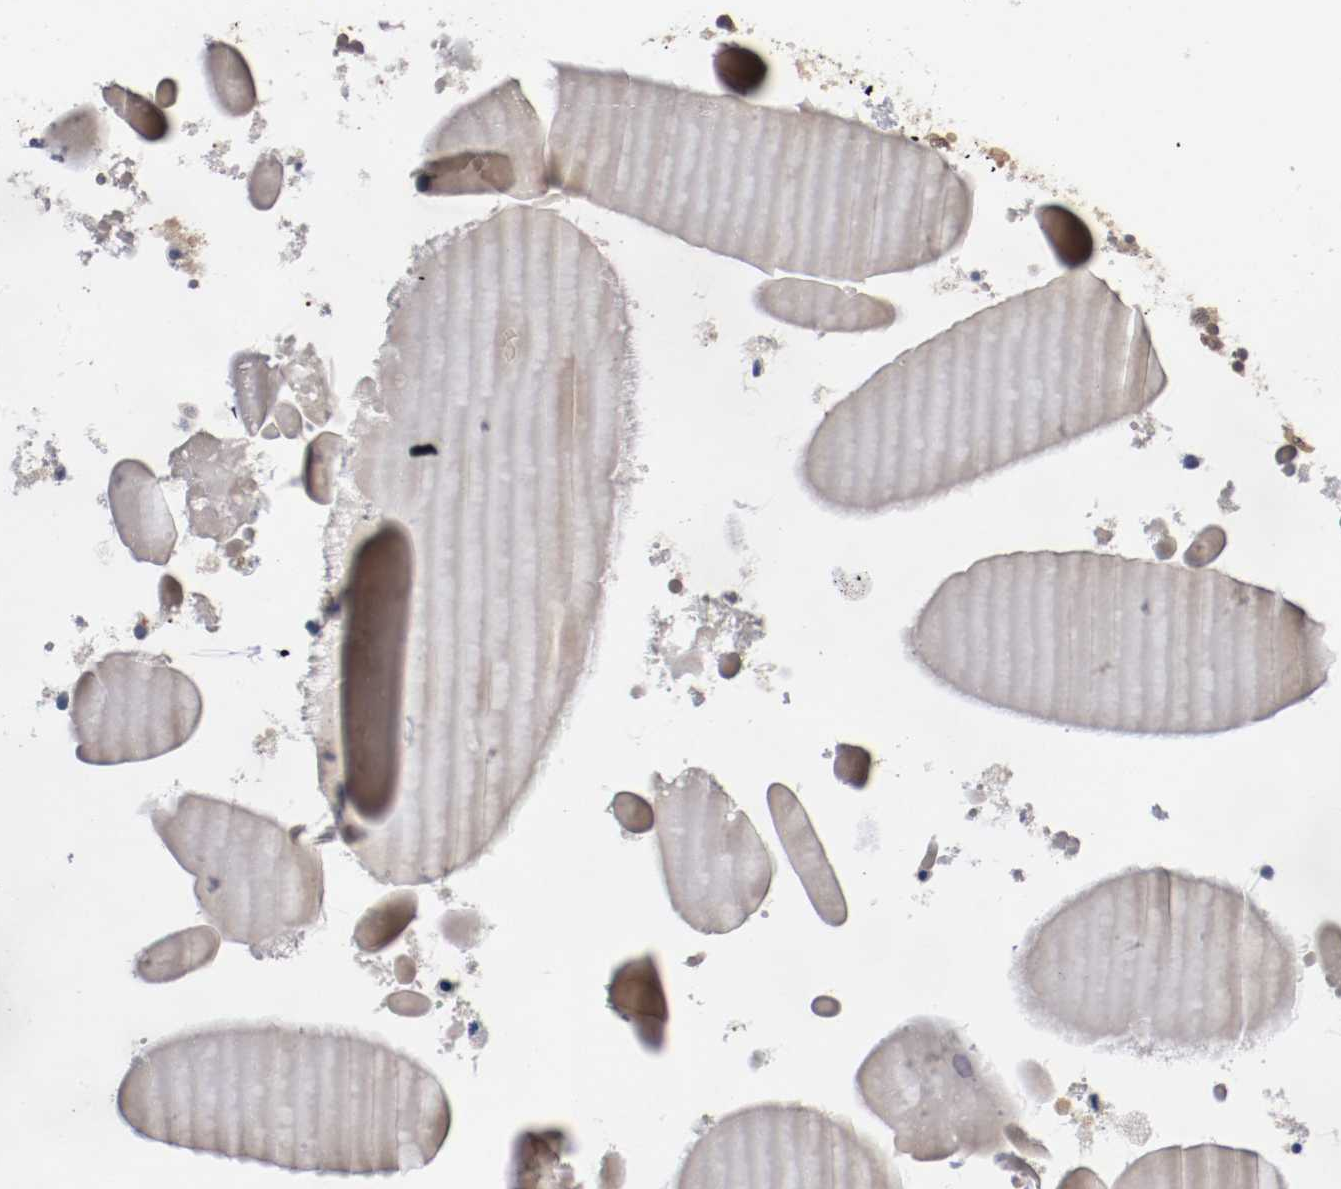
{"staining": {"intensity": "moderate", "quantity": "<25%", "location": "cytoplasmic/membranous"}, "tissue": "seminal vesicle", "cell_type": "Glandular cells", "image_type": "normal", "snomed": [{"axis": "morphology", "description": "Normal tissue, NOS"}, {"axis": "morphology", "description": "Inflammation, NOS"}, {"axis": "topography", "description": "Urinary bladder"}, {"axis": "topography", "description": "Prostate"}, {"axis": "topography", "description": "Seminal veicle"}], "caption": "Immunohistochemical staining of benign human seminal vesicle reveals moderate cytoplasmic/membranous protein positivity in about <25% of glandular cells. Using DAB (3,3'-diaminobenzidine) (brown) and hematoxylin (blue) stains, captured at high magnification using brightfield microscopy.", "gene": "RBM23", "patient": {"sex": "male", "age": 82}}